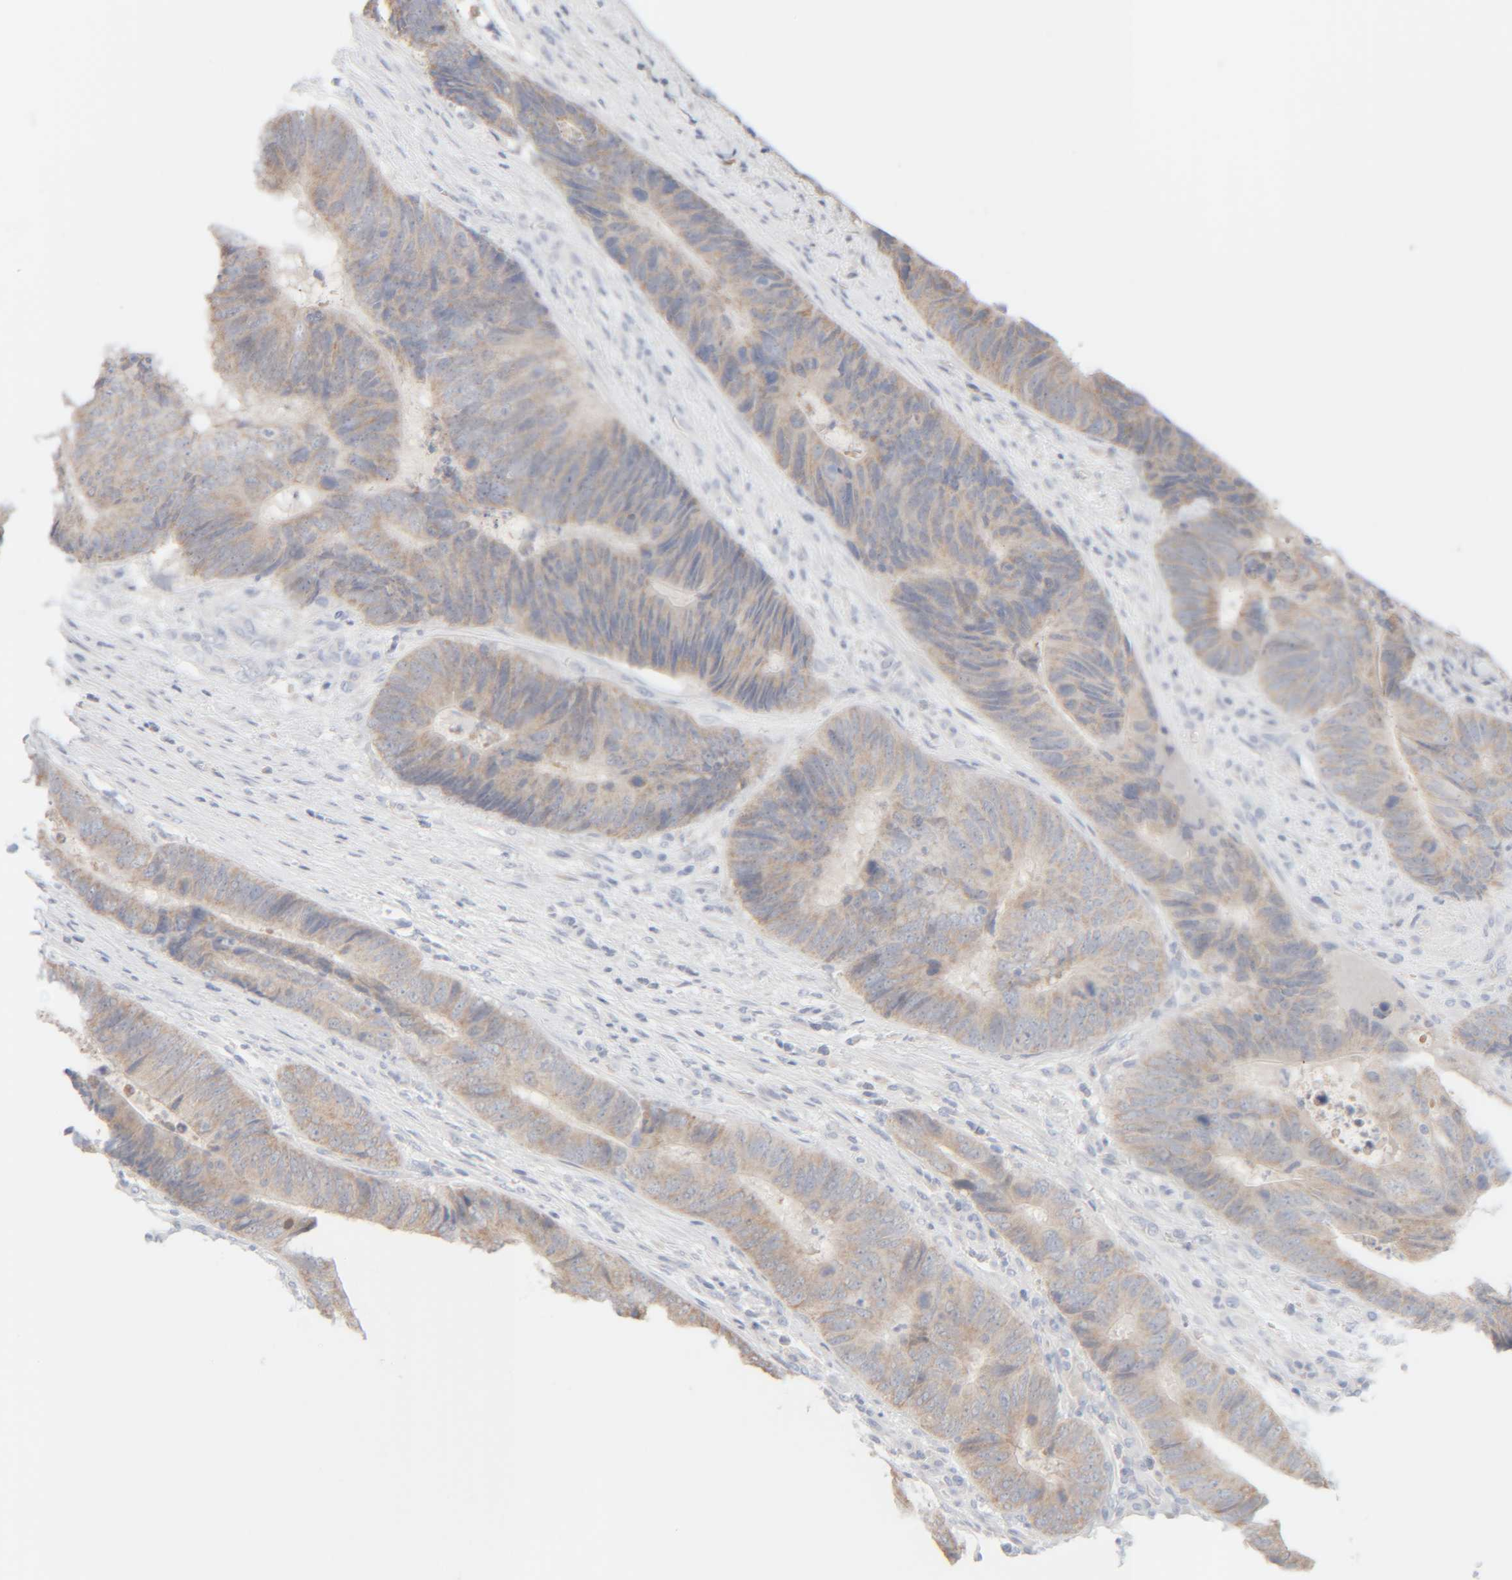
{"staining": {"intensity": "weak", "quantity": ">75%", "location": "cytoplasmic/membranous"}, "tissue": "colorectal cancer", "cell_type": "Tumor cells", "image_type": "cancer", "snomed": [{"axis": "morphology", "description": "Adenocarcinoma, NOS"}, {"axis": "topography", "description": "Colon"}], "caption": "Tumor cells reveal low levels of weak cytoplasmic/membranous expression in about >75% of cells in human adenocarcinoma (colorectal).", "gene": "RIDA", "patient": {"sex": "male", "age": 56}}